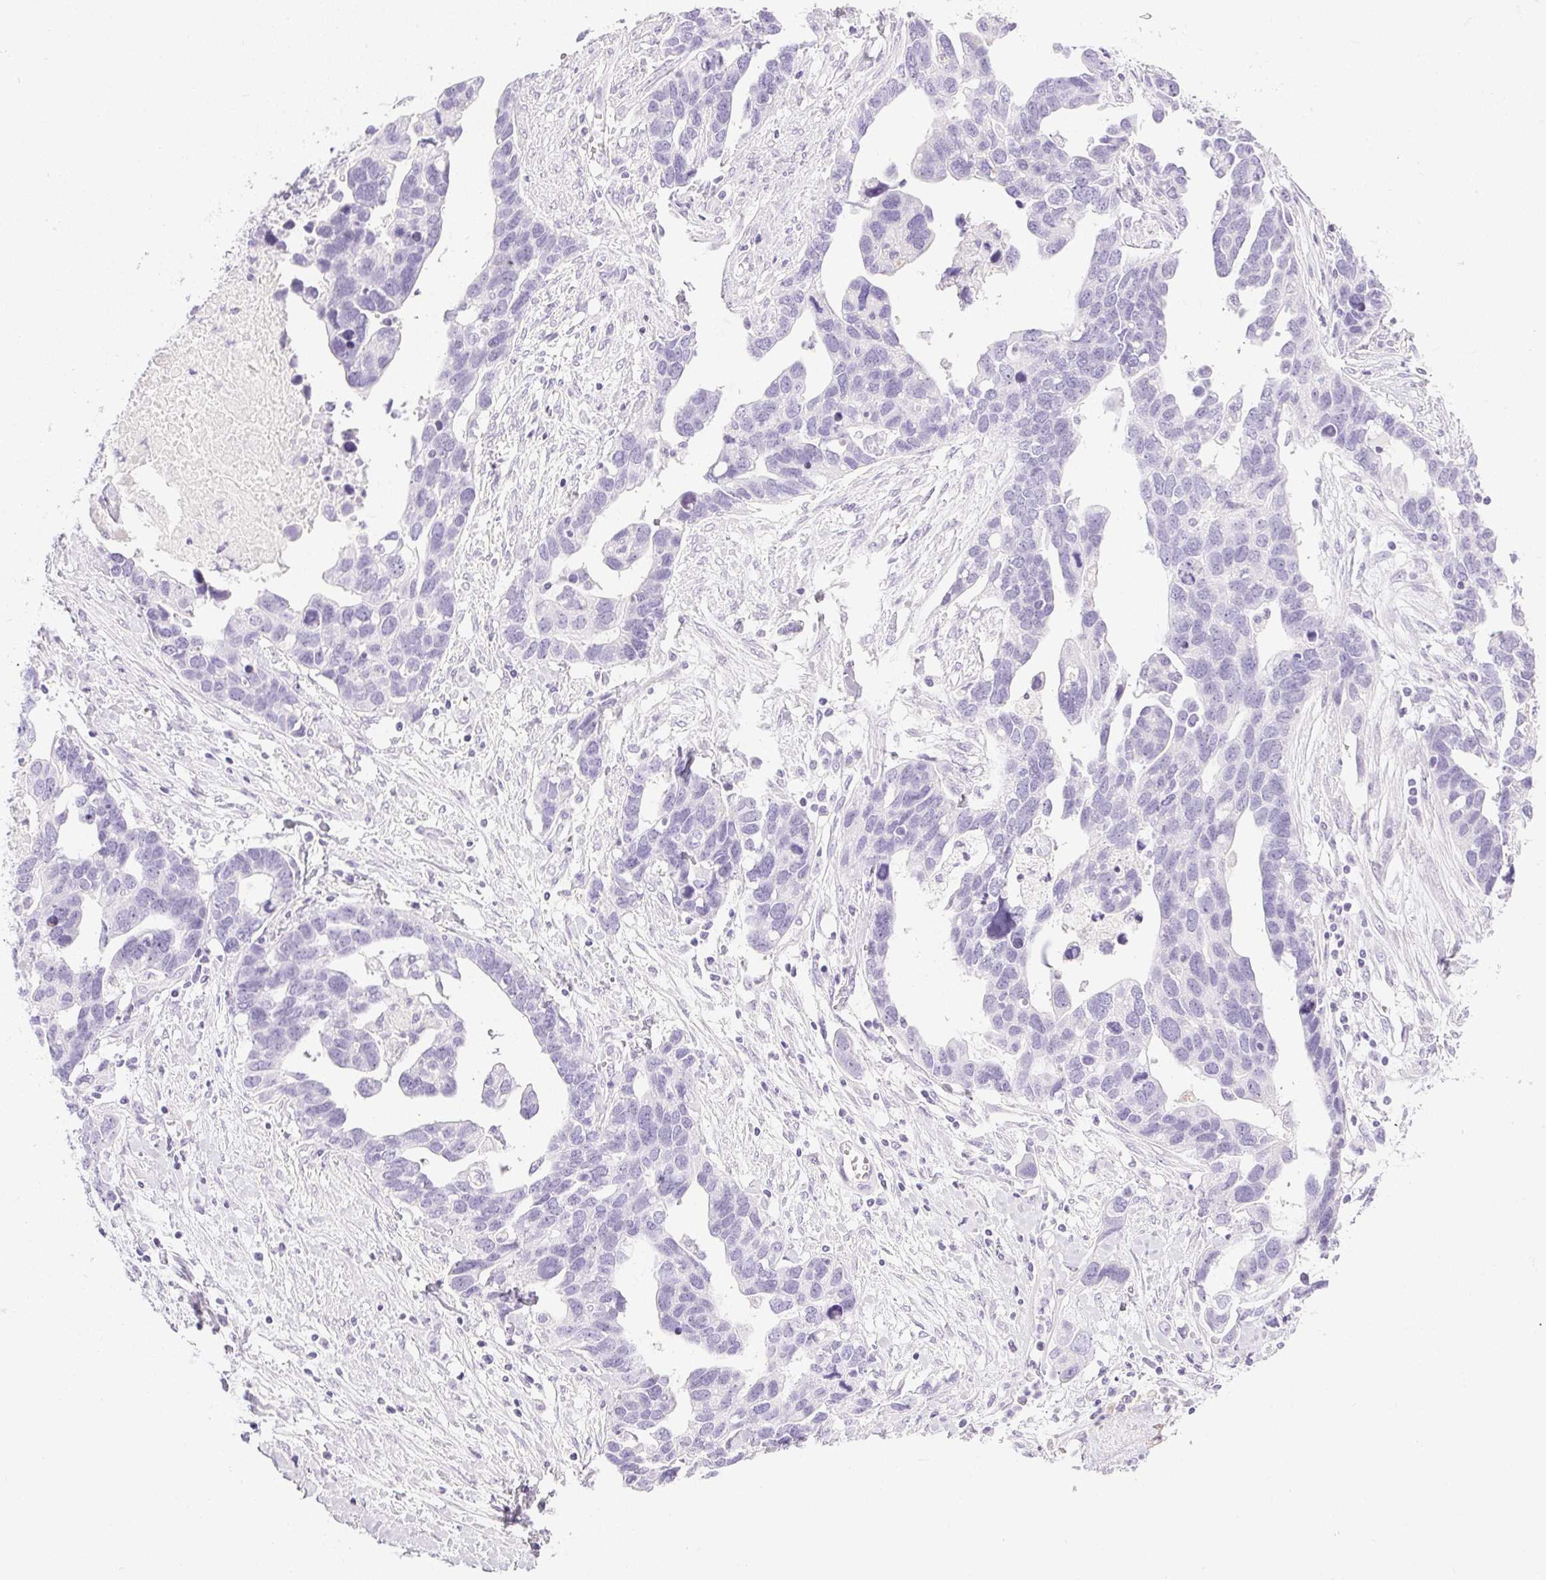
{"staining": {"intensity": "negative", "quantity": "none", "location": "none"}, "tissue": "ovarian cancer", "cell_type": "Tumor cells", "image_type": "cancer", "snomed": [{"axis": "morphology", "description": "Cystadenocarcinoma, serous, NOS"}, {"axis": "topography", "description": "Ovary"}], "caption": "This histopathology image is of ovarian cancer stained with immunohistochemistry to label a protein in brown with the nuclei are counter-stained blue. There is no staining in tumor cells.", "gene": "CPB1", "patient": {"sex": "female", "age": 54}}